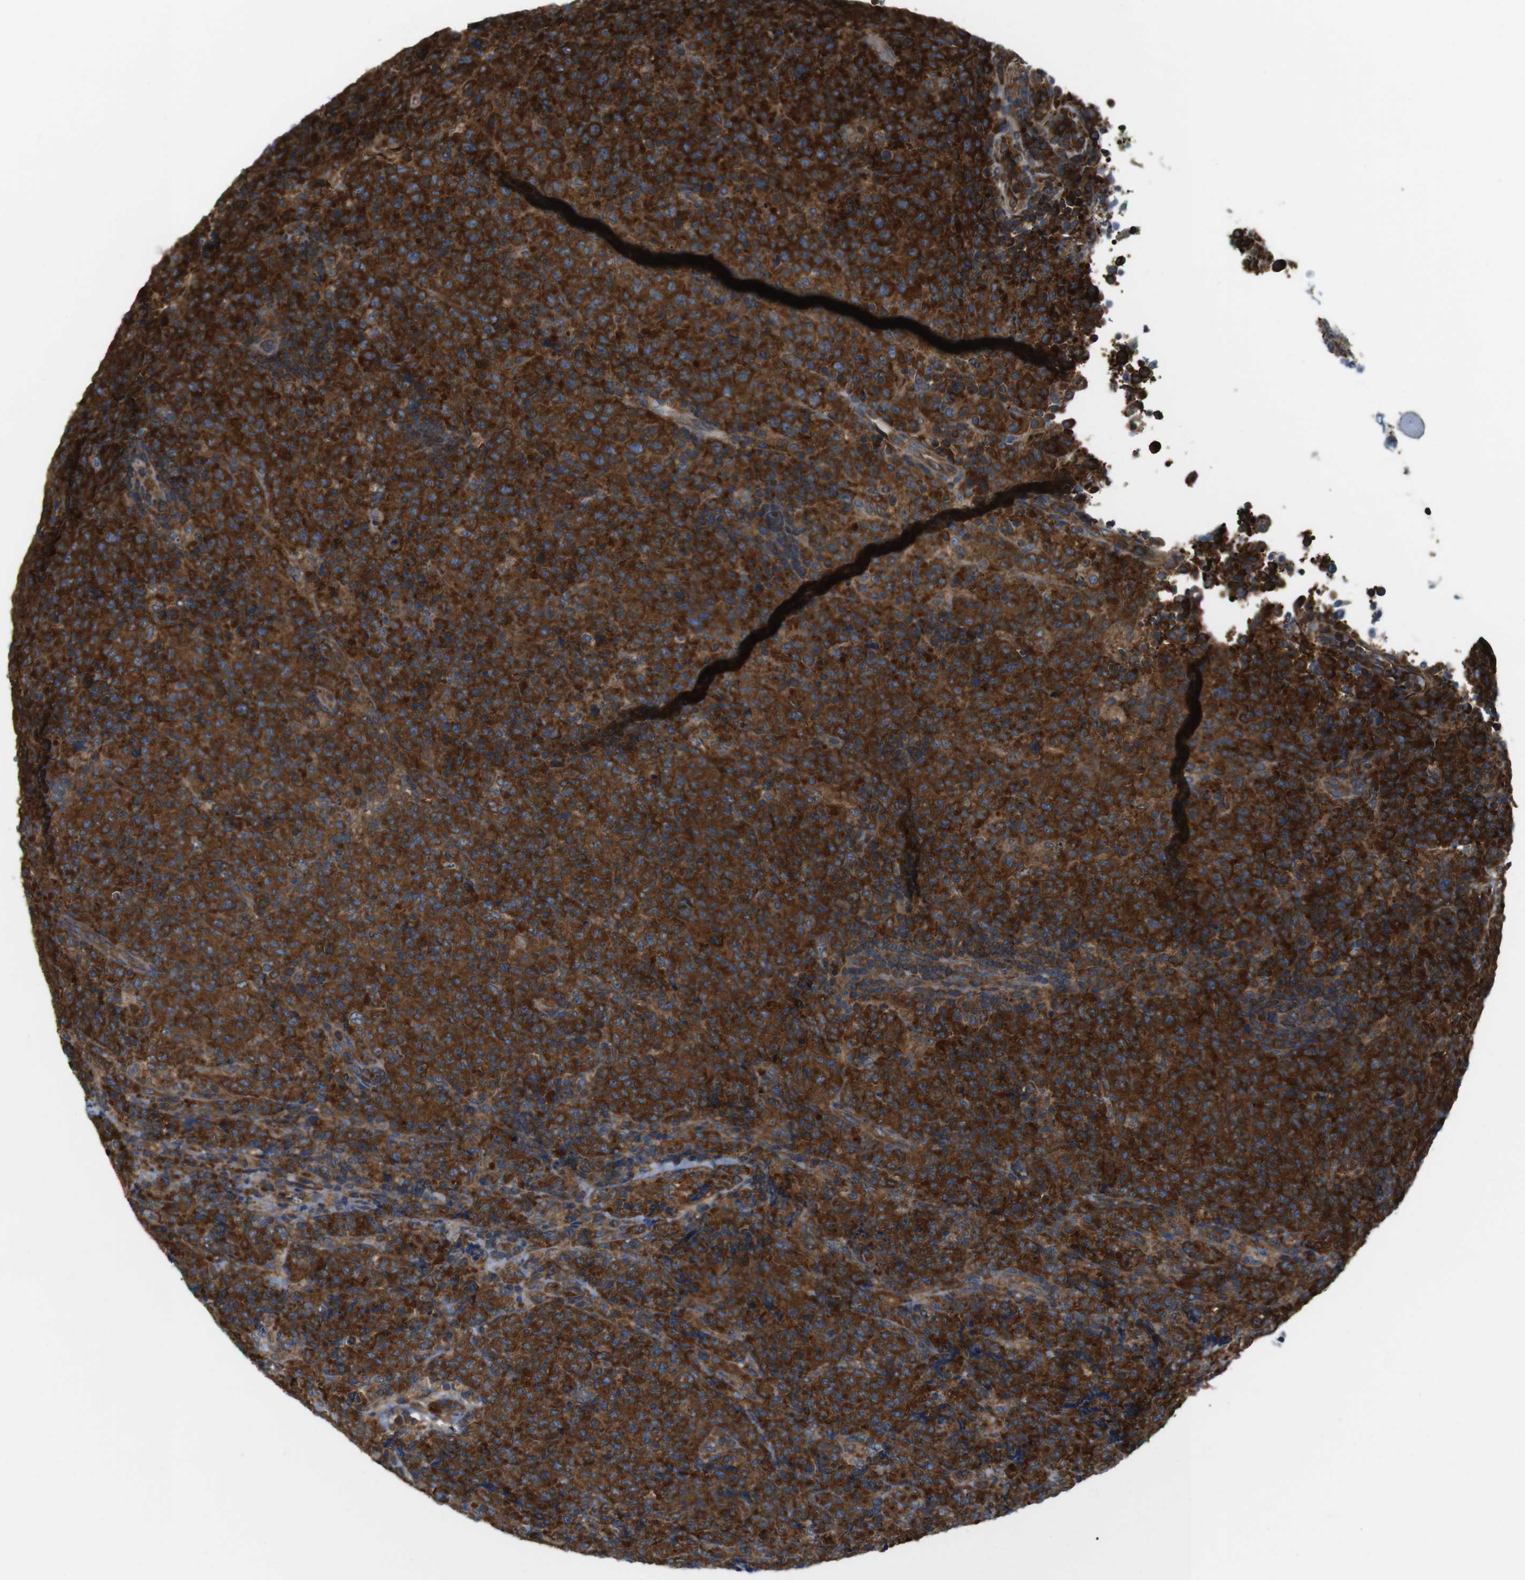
{"staining": {"intensity": "strong", "quantity": ">75%", "location": "cytoplasmic/membranous"}, "tissue": "lymphoma", "cell_type": "Tumor cells", "image_type": "cancer", "snomed": [{"axis": "morphology", "description": "Malignant lymphoma, non-Hodgkin's type, High grade"}, {"axis": "topography", "description": "Tonsil"}], "caption": "Protein staining of lymphoma tissue shows strong cytoplasmic/membranous positivity in about >75% of tumor cells.", "gene": "TSC1", "patient": {"sex": "female", "age": 36}}